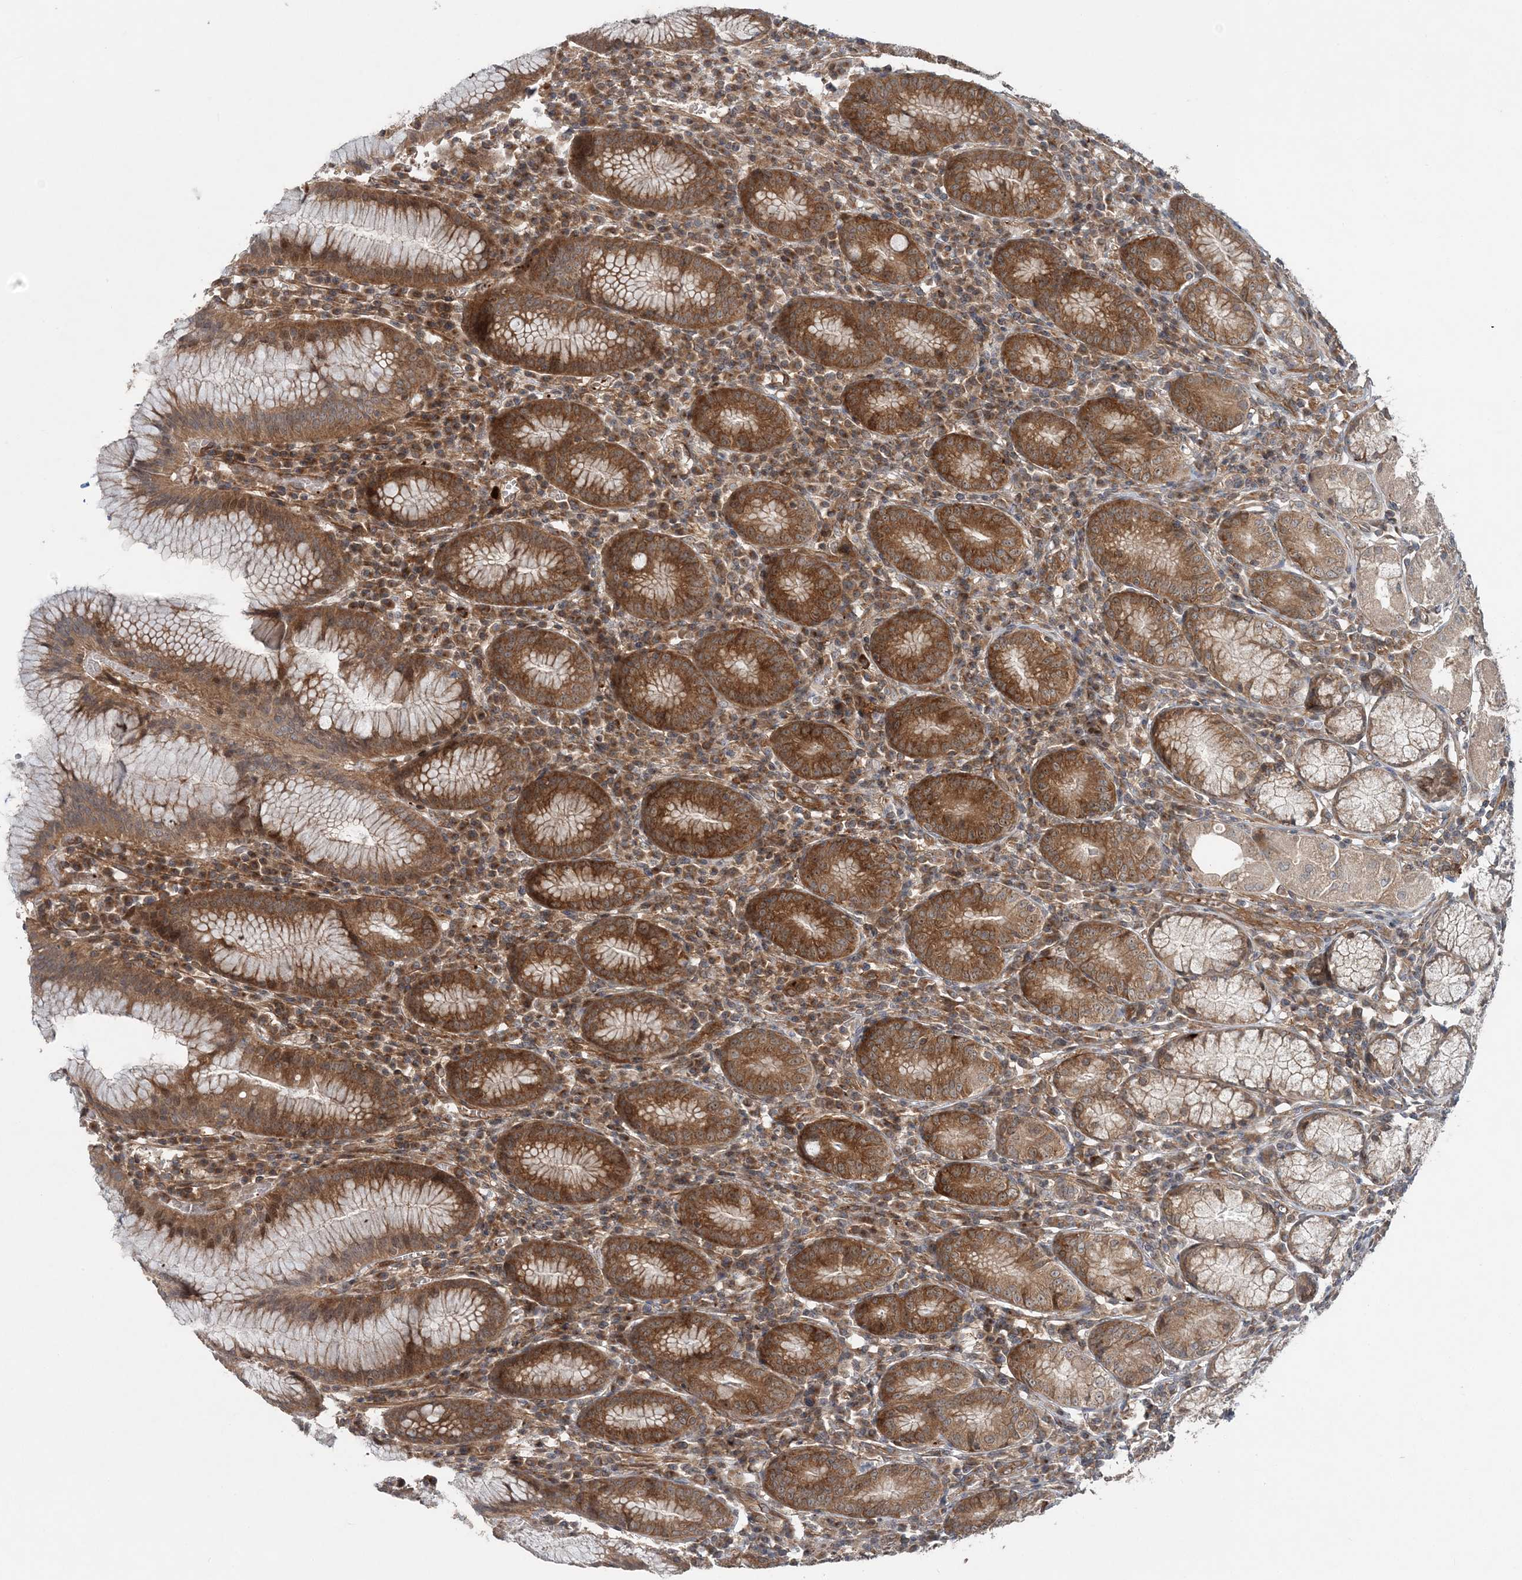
{"staining": {"intensity": "moderate", "quantity": ">75%", "location": "cytoplasmic/membranous"}, "tissue": "stomach", "cell_type": "Glandular cells", "image_type": "normal", "snomed": [{"axis": "morphology", "description": "Normal tissue, NOS"}, {"axis": "topography", "description": "Stomach"}], "caption": "DAB immunohistochemical staining of benign stomach displays moderate cytoplasmic/membranous protein positivity in approximately >75% of glandular cells.", "gene": "GEMIN5", "patient": {"sex": "male", "age": 55}}